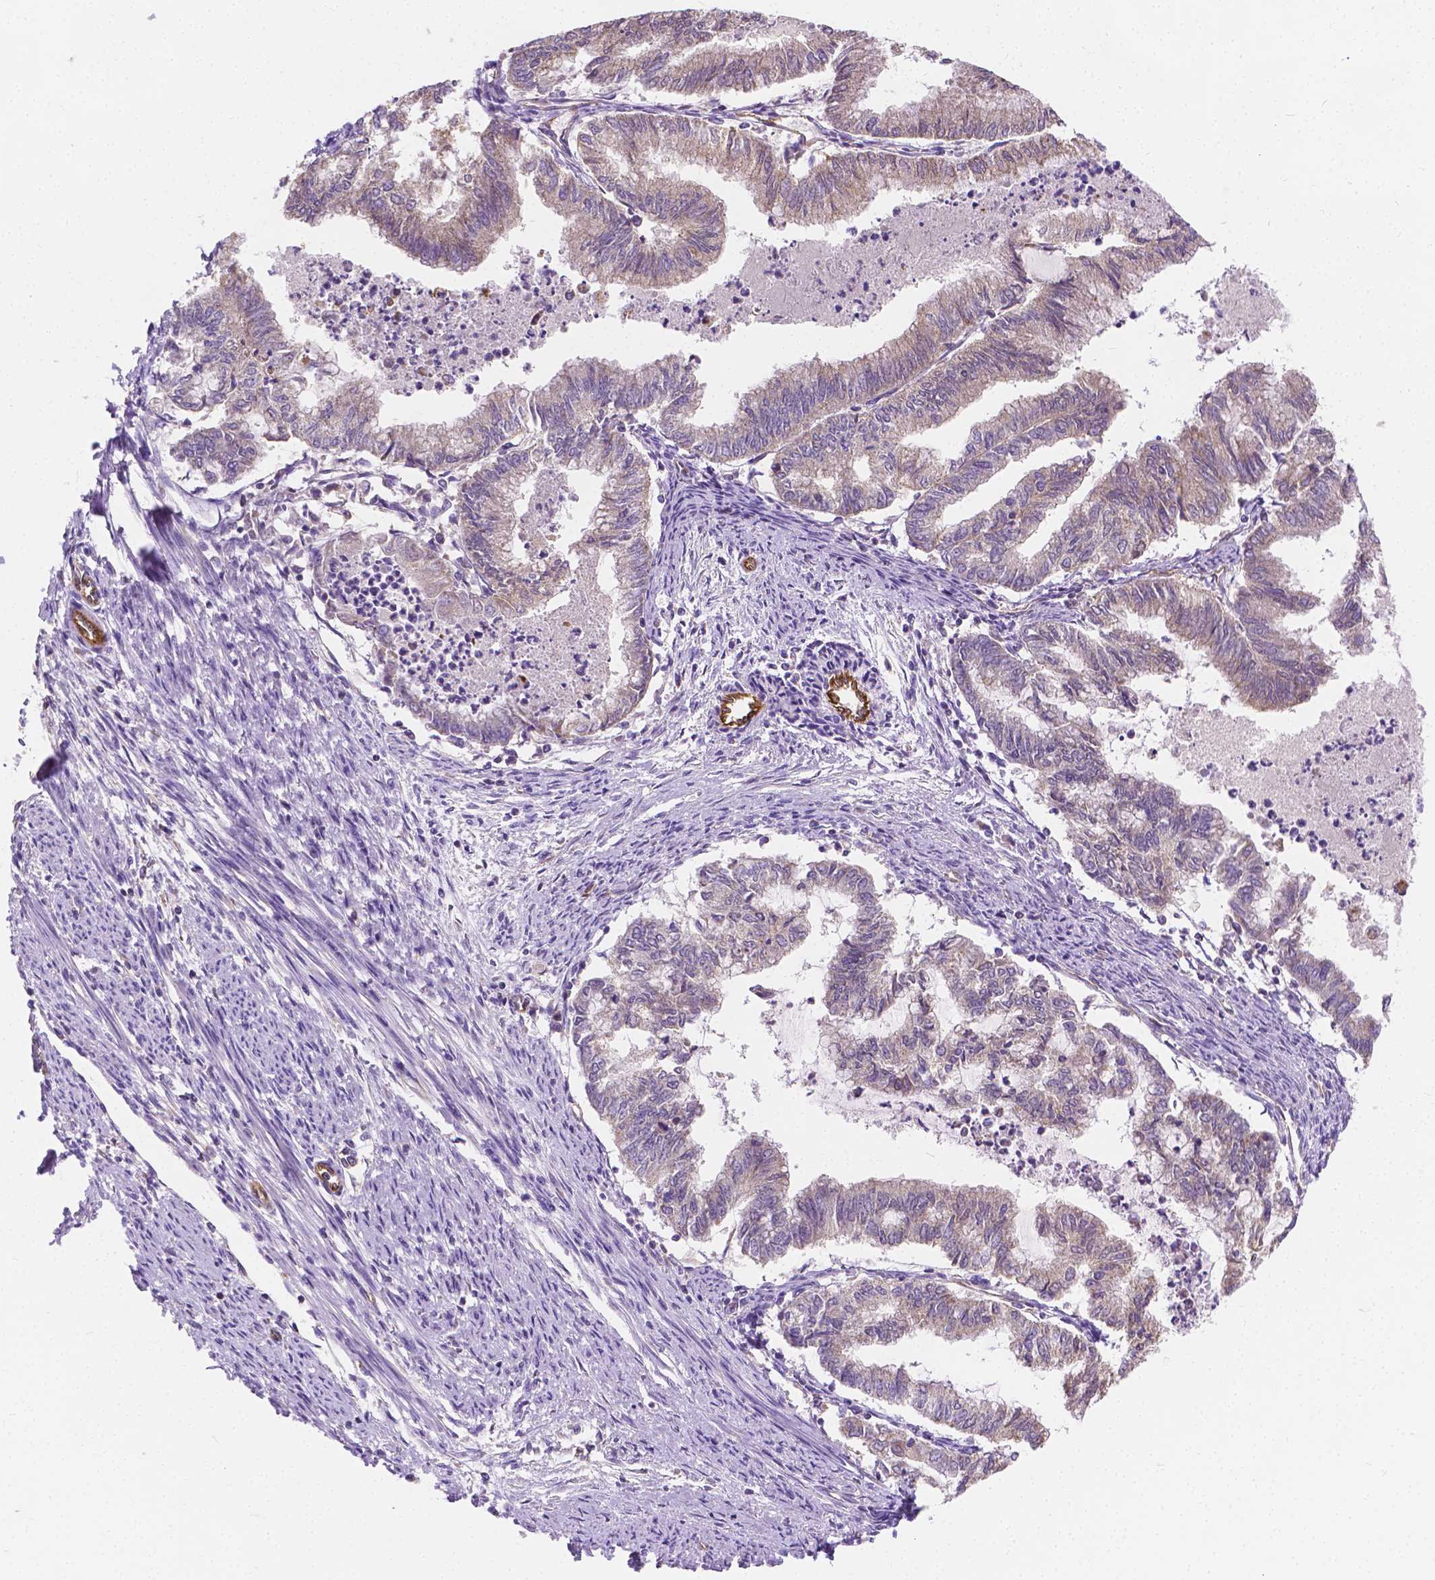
{"staining": {"intensity": "weak", "quantity": "25%-75%", "location": "cytoplasmic/membranous"}, "tissue": "endometrial cancer", "cell_type": "Tumor cells", "image_type": "cancer", "snomed": [{"axis": "morphology", "description": "Adenocarcinoma, NOS"}, {"axis": "topography", "description": "Endometrium"}], "caption": "IHC photomicrograph of neoplastic tissue: endometrial cancer stained using IHC demonstrates low levels of weak protein expression localized specifically in the cytoplasmic/membranous of tumor cells, appearing as a cytoplasmic/membranous brown color.", "gene": "RAB20", "patient": {"sex": "female", "age": 79}}